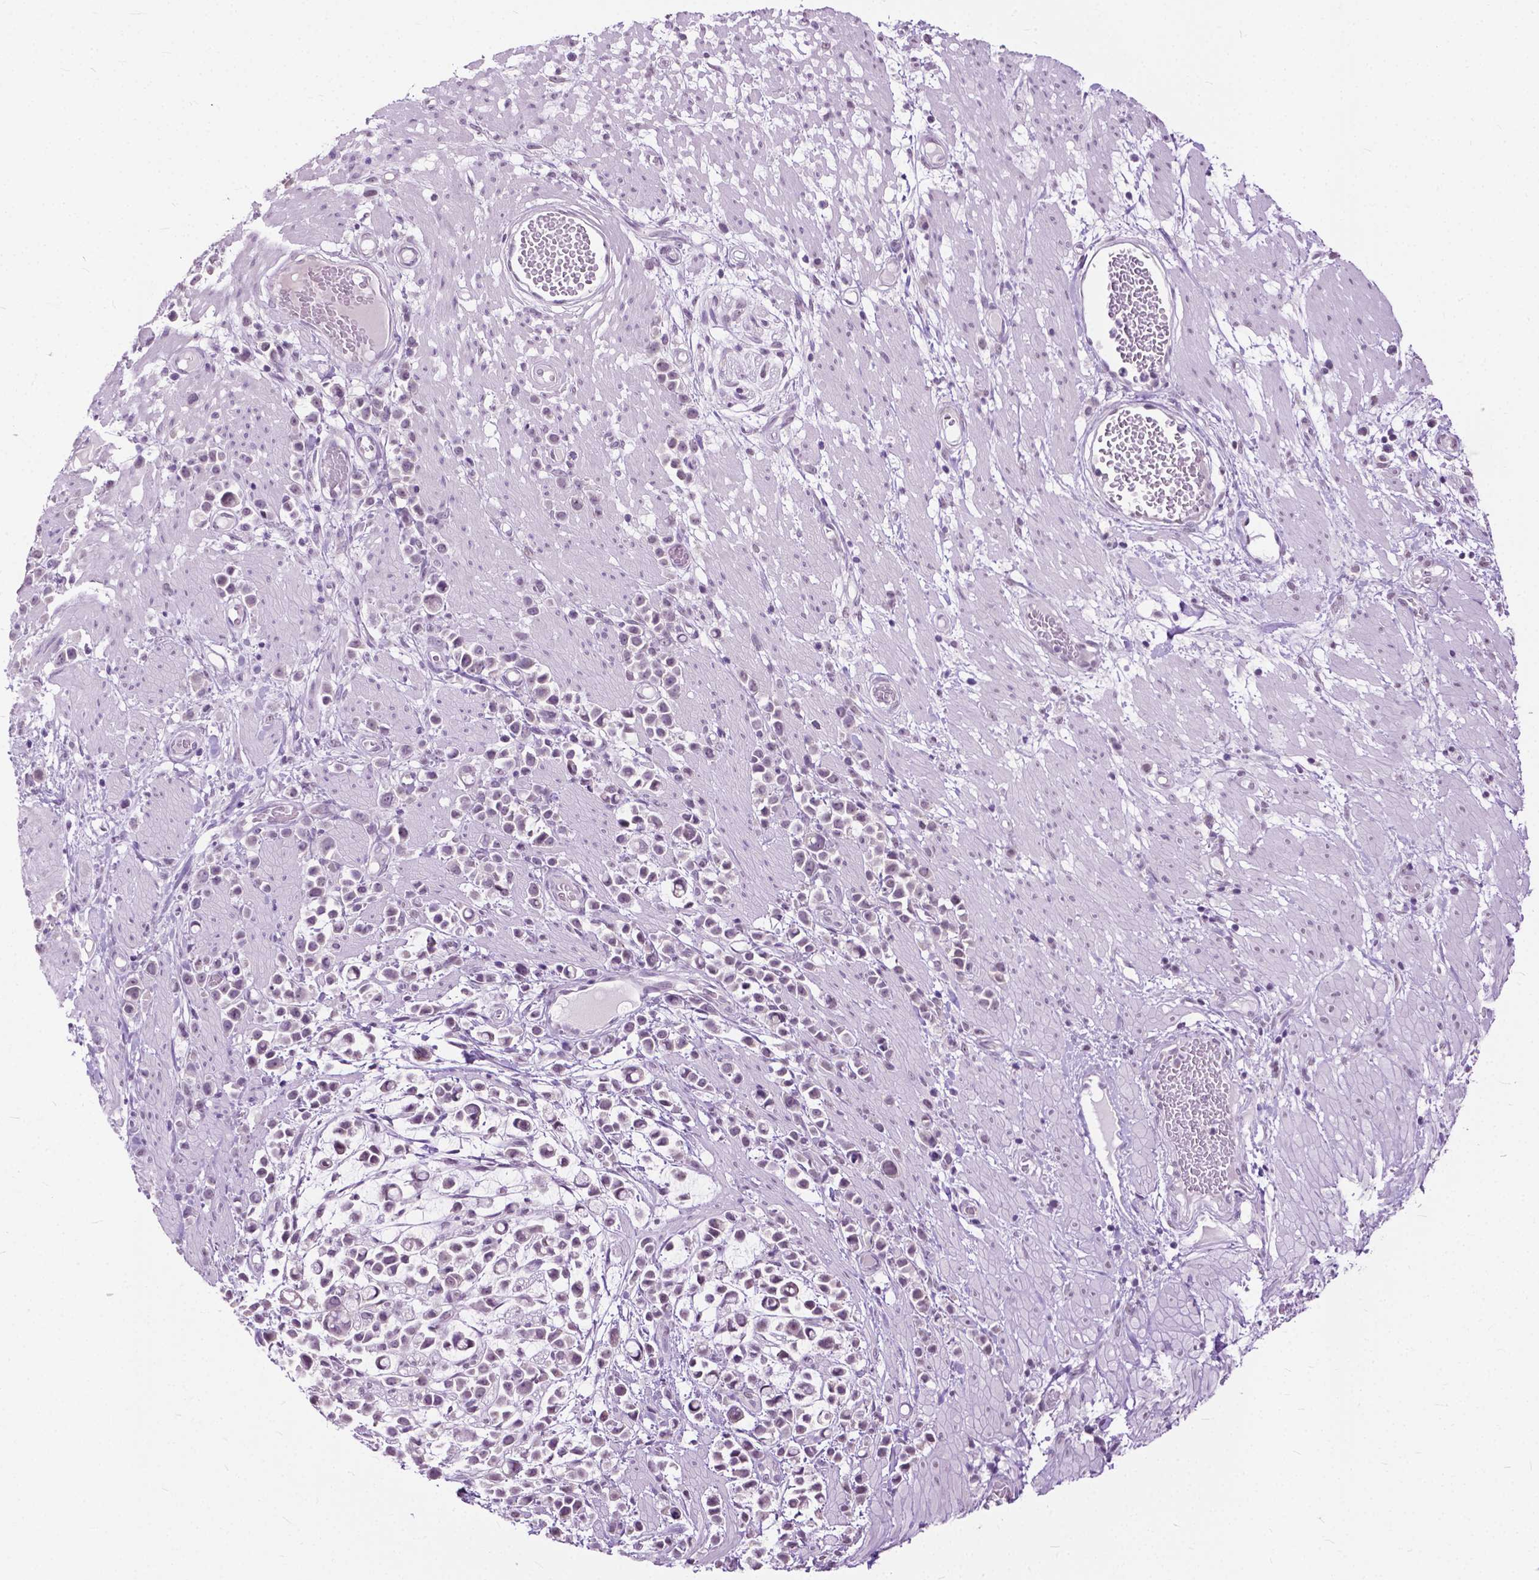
{"staining": {"intensity": "negative", "quantity": "none", "location": "none"}, "tissue": "stomach cancer", "cell_type": "Tumor cells", "image_type": "cancer", "snomed": [{"axis": "morphology", "description": "Adenocarcinoma, NOS"}, {"axis": "topography", "description": "Stomach"}], "caption": "Photomicrograph shows no significant protein positivity in tumor cells of stomach cancer.", "gene": "GPR37L1", "patient": {"sex": "male", "age": 82}}